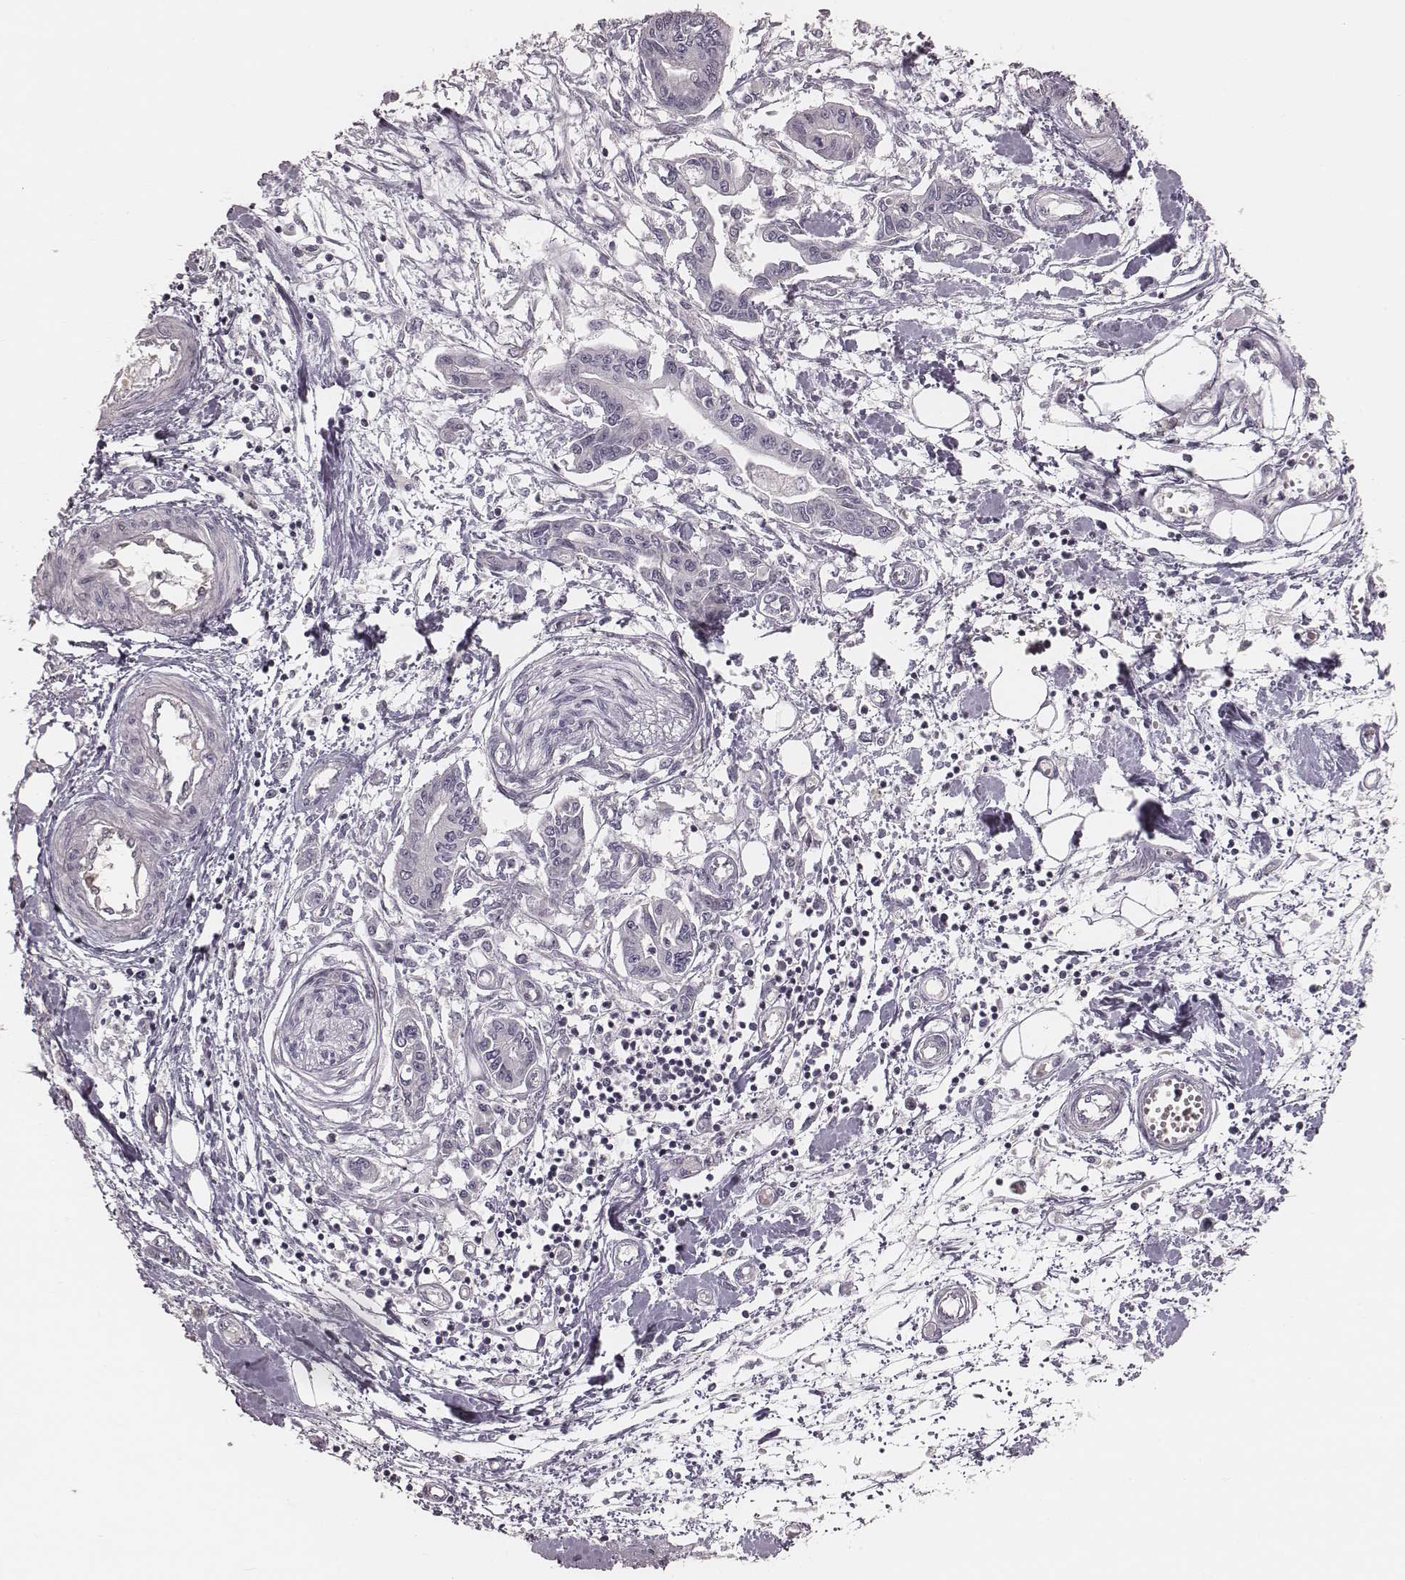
{"staining": {"intensity": "negative", "quantity": "none", "location": "none"}, "tissue": "pancreatic cancer", "cell_type": "Tumor cells", "image_type": "cancer", "snomed": [{"axis": "morphology", "description": "Adenocarcinoma, NOS"}, {"axis": "topography", "description": "Pancreas"}], "caption": "Immunohistochemical staining of pancreatic cancer exhibits no significant staining in tumor cells.", "gene": "S100Z", "patient": {"sex": "male", "age": 60}}